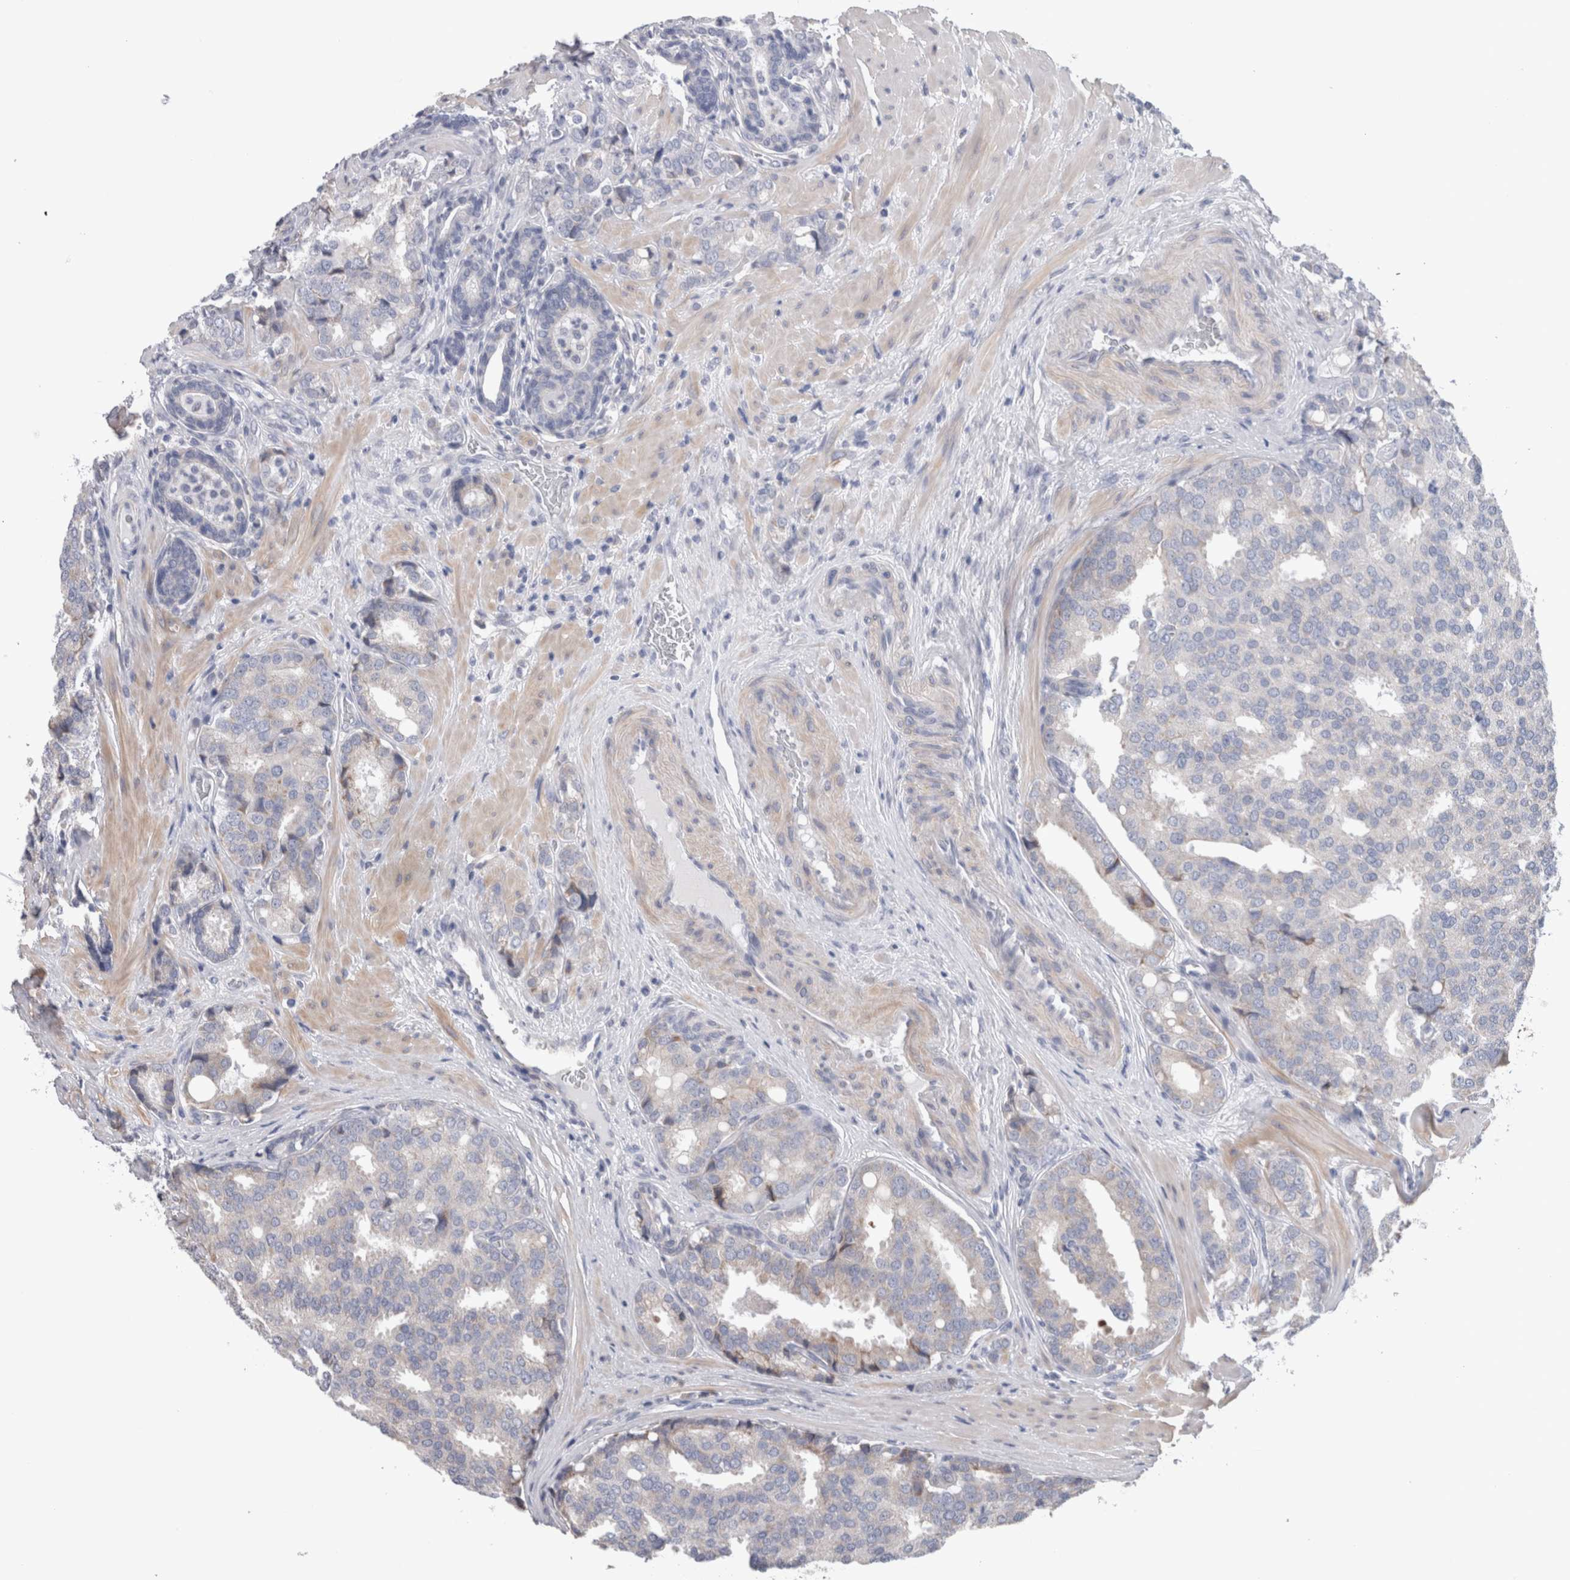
{"staining": {"intensity": "negative", "quantity": "none", "location": "none"}, "tissue": "prostate cancer", "cell_type": "Tumor cells", "image_type": "cancer", "snomed": [{"axis": "morphology", "description": "Adenocarcinoma, High grade"}, {"axis": "topography", "description": "Prostate"}], "caption": "A high-resolution micrograph shows immunohistochemistry (IHC) staining of prostate cancer, which shows no significant positivity in tumor cells.", "gene": "GDAP1", "patient": {"sex": "male", "age": 50}}